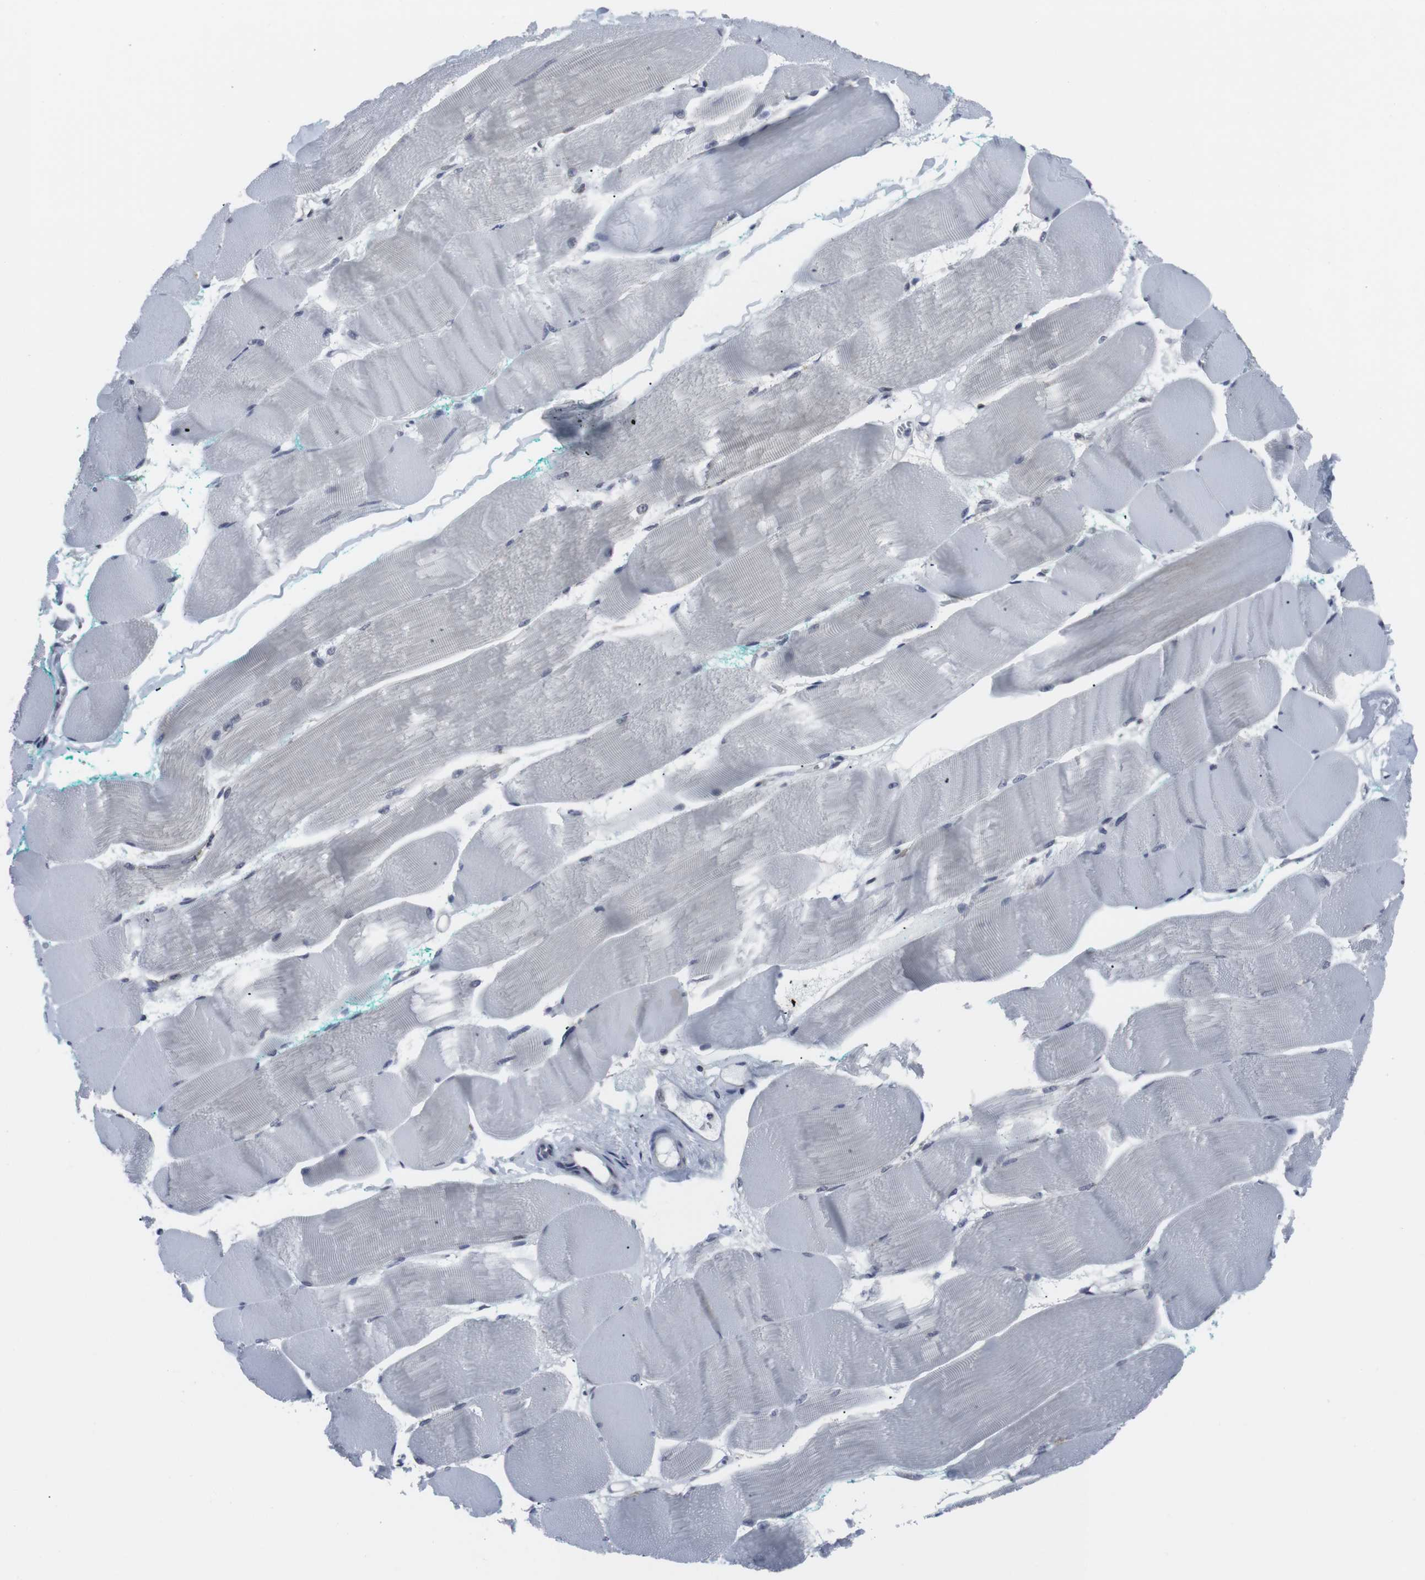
{"staining": {"intensity": "negative", "quantity": "none", "location": "none"}, "tissue": "skeletal muscle", "cell_type": "Myocytes", "image_type": "normal", "snomed": [{"axis": "morphology", "description": "Normal tissue, NOS"}, {"axis": "morphology", "description": "Squamous cell carcinoma, NOS"}, {"axis": "topography", "description": "Skeletal muscle"}], "caption": "IHC of normal skeletal muscle displays no positivity in myocytes.", "gene": "GEMIN2", "patient": {"sex": "male", "age": 51}}